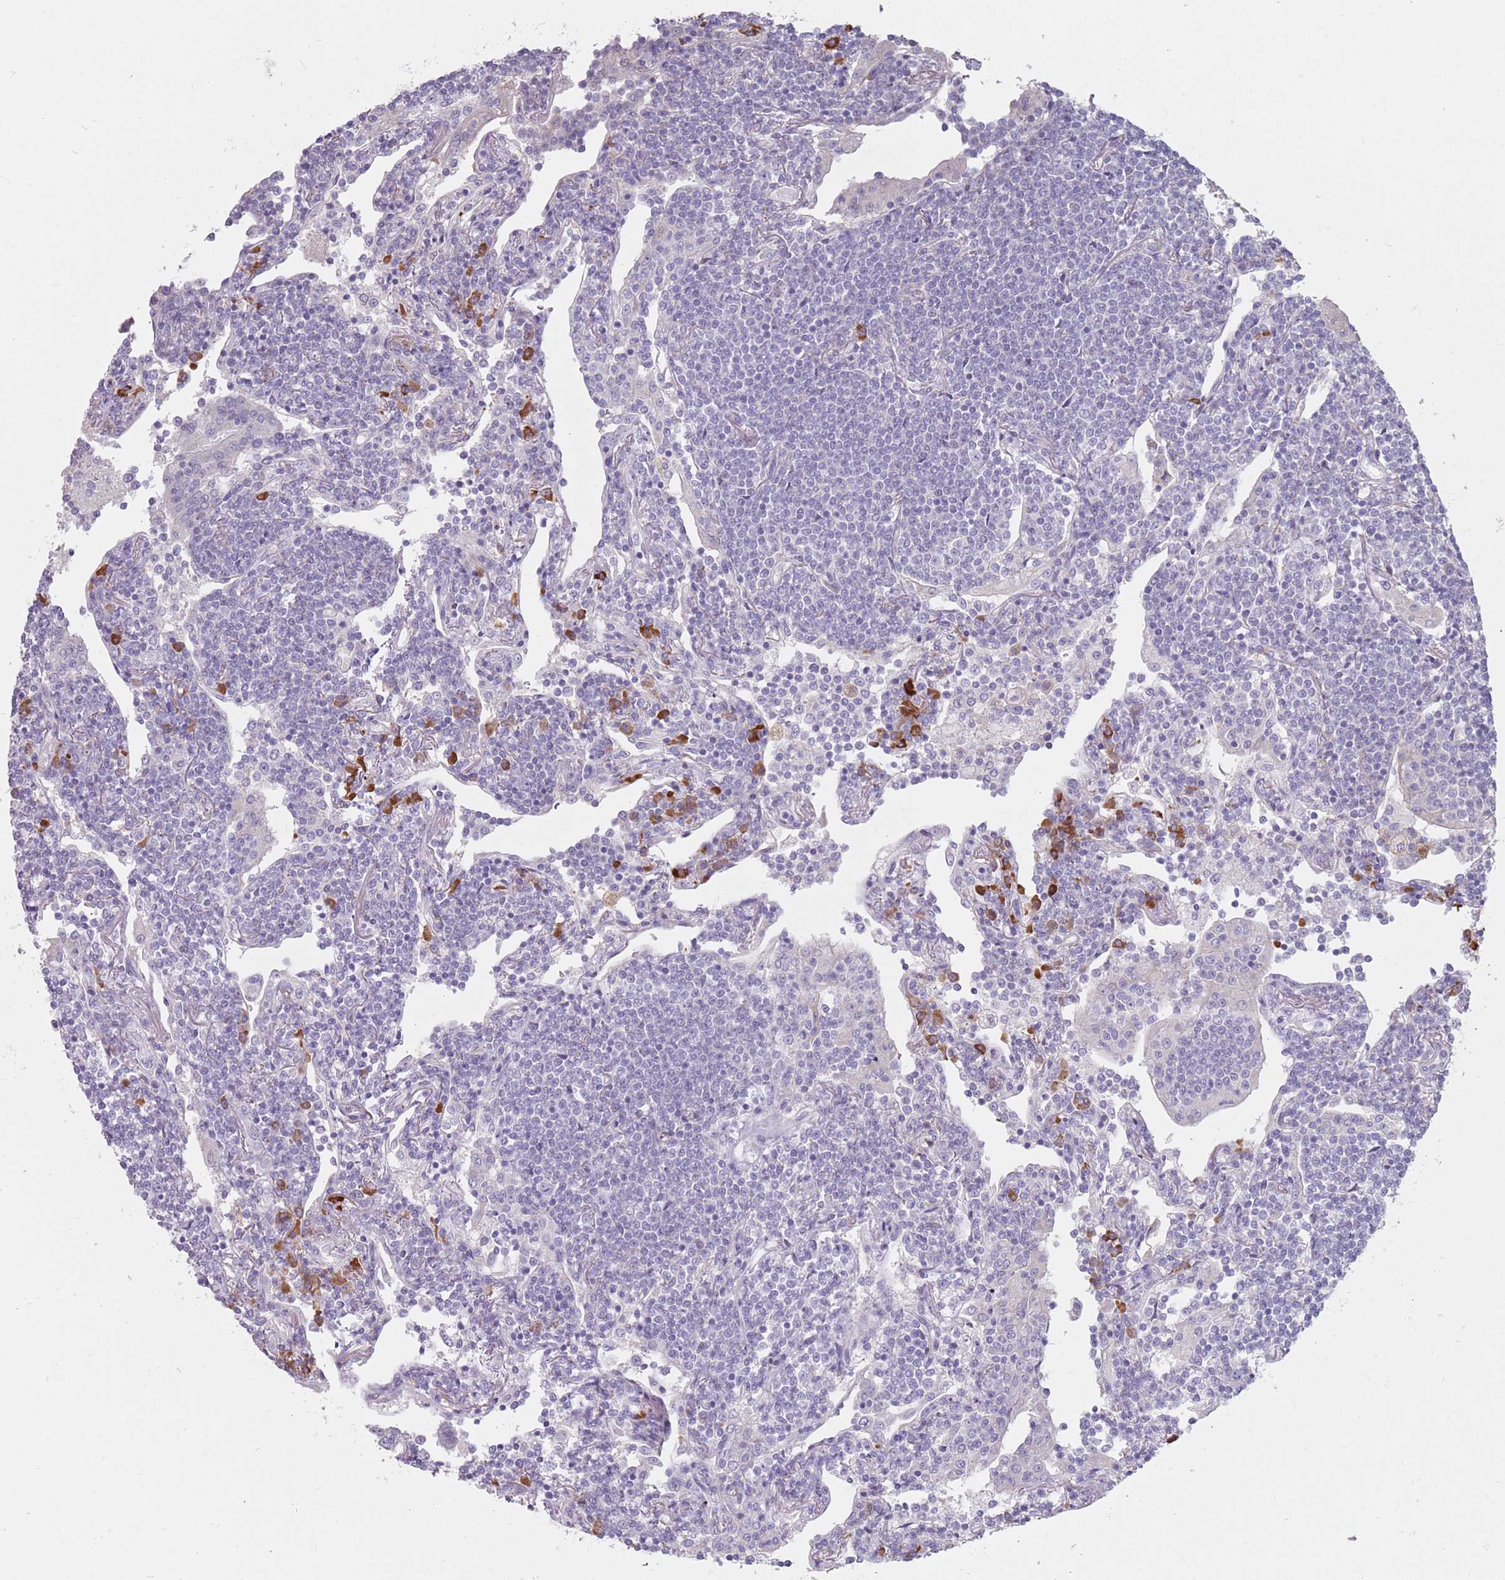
{"staining": {"intensity": "negative", "quantity": "none", "location": "none"}, "tissue": "lymphoma", "cell_type": "Tumor cells", "image_type": "cancer", "snomed": [{"axis": "morphology", "description": "Malignant lymphoma, non-Hodgkin's type, Low grade"}, {"axis": "topography", "description": "Lung"}], "caption": "DAB immunohistochemical staining of malignant lymphoma, non-Hodgkin's type (low-grade) reveals no significant positivity in tumor cells.", "gene": "DXO", "patient": {"sex": "female", "age": 71}}